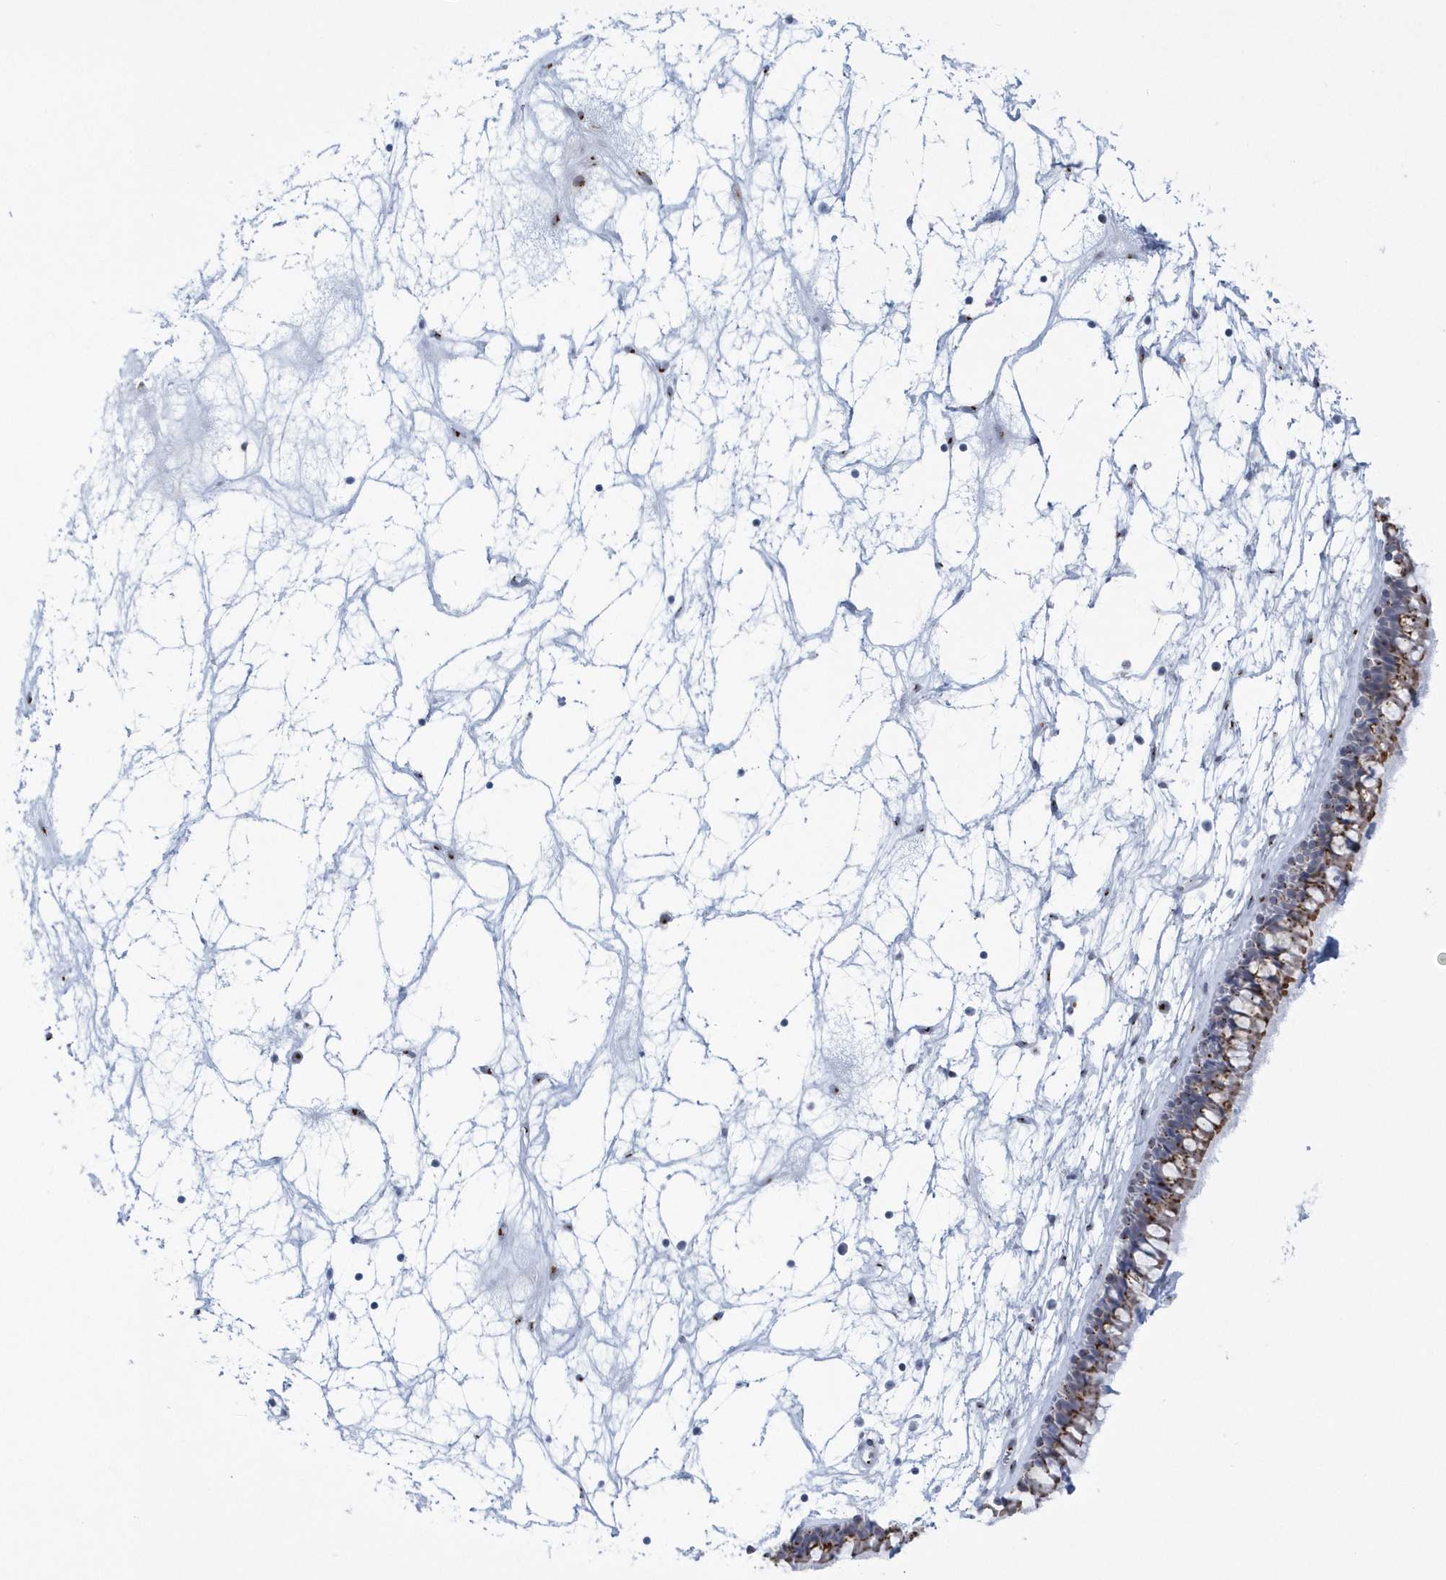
{"staining": {"intensity": "moderate", "quantity": ">75%", "location": "cytoplasmic/membranous"}, "tissue": "nasopharynx", "cell_type": "Respiratory epithelial cells", "image_type": "normal", "snomed": [{"axis": "morphology", "description": "Normal tissue, NOS"}, {"axis": "topography", "description": "Nasopharynx"}], "caption": "Normal nasopharynx was stained to show a protein in brown. There is medium levels of moderate cytoplasmic/membranous expression in approximately >75% of respiratory epithelial cells. Immunohistochemistry stains the protein in brown and the nuclei are stained blue.", "gene": "SLX9", "patient": {"sex": "male", "age": 64}}